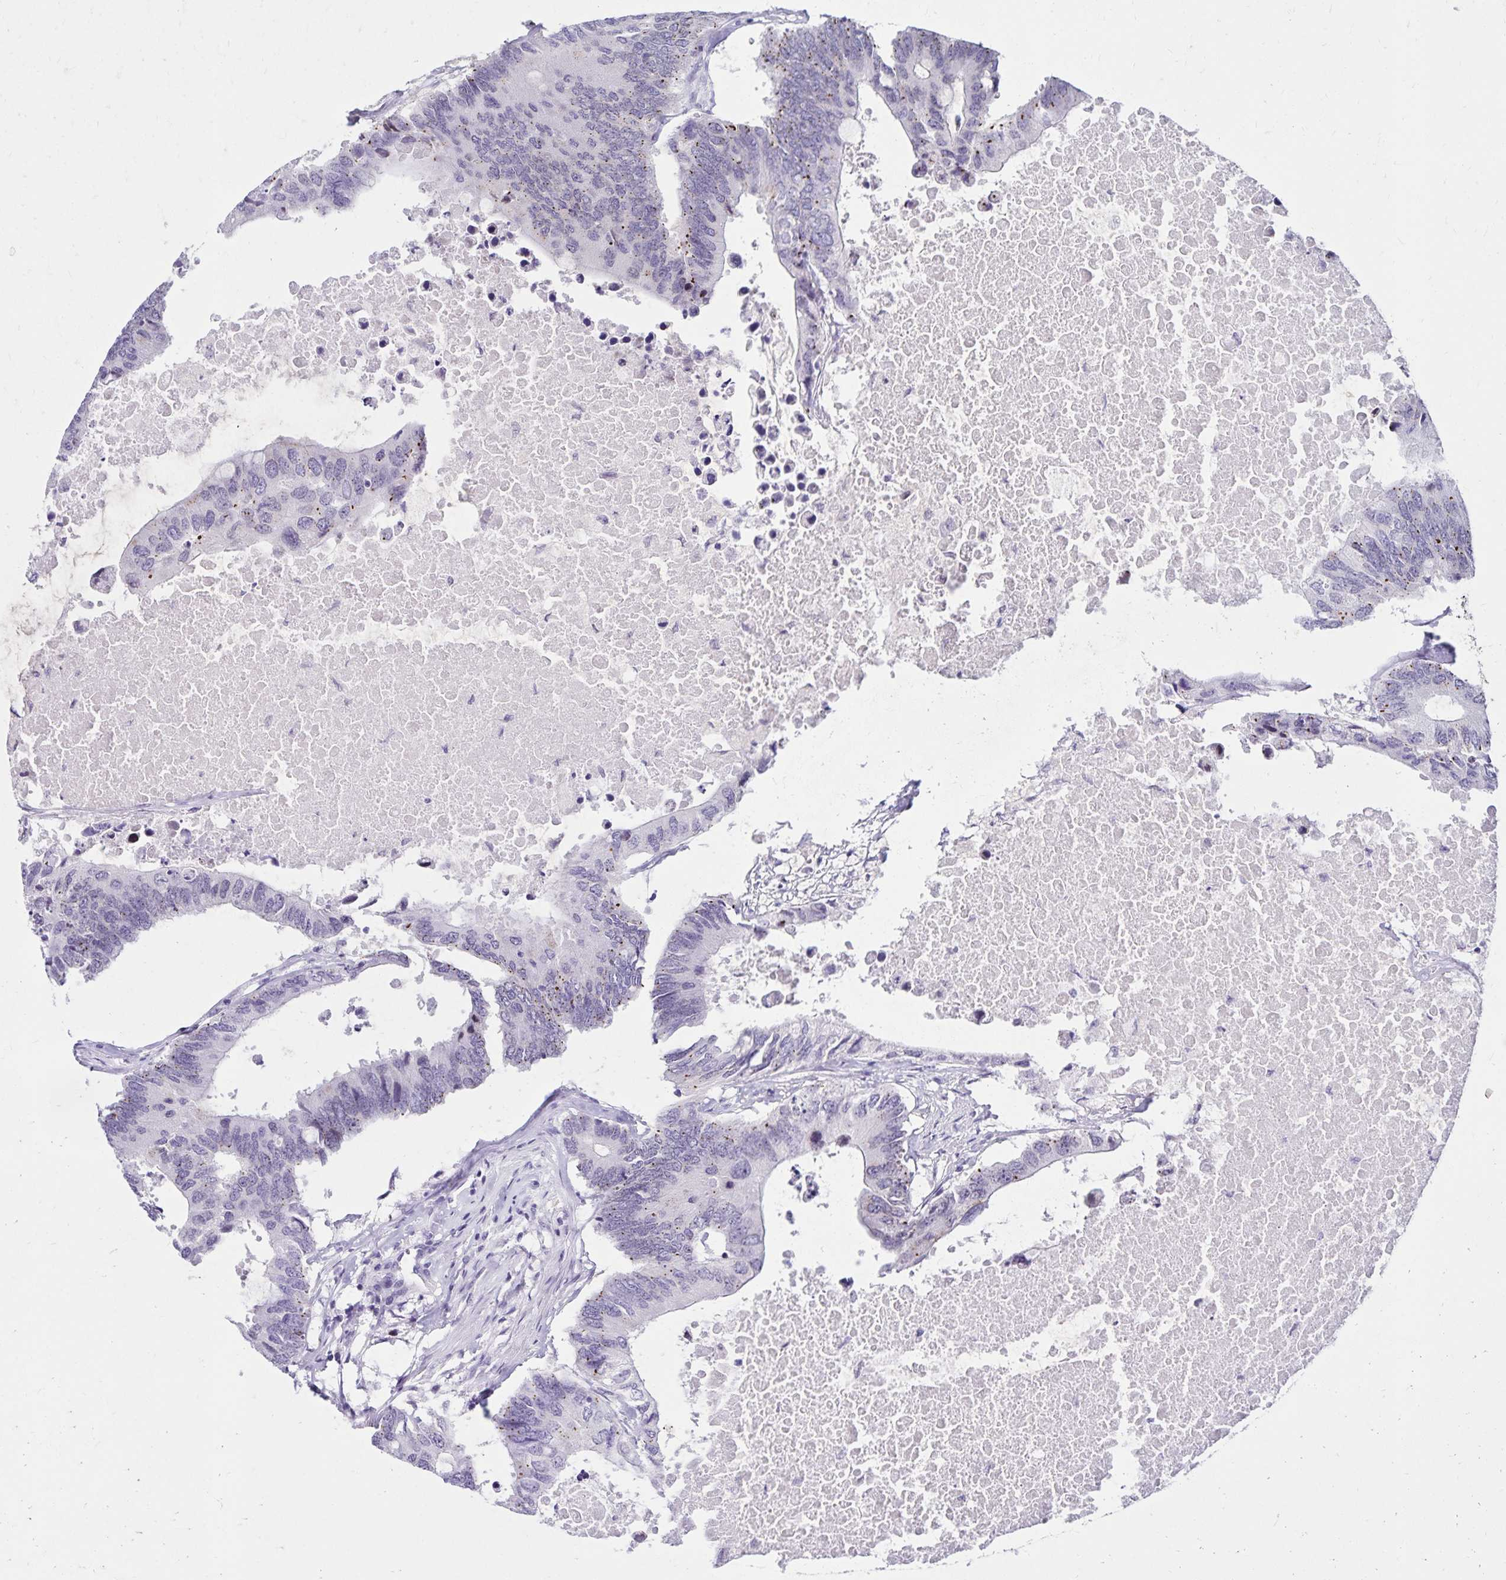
{"staining": {"intensity": "weak", "quantity": "<25%", "location": "cytoplasmic/membranous"}, "tissue": "colorectal cancer", "cell_type": "Tumor cells", "image_type": "cancer", "snomed": [{"axis": "morphology", "description": "Adenocarcinoma, NOS"}, {"axis": "topography", "description": "Colon"}], "caption": "Human colorectal cancer stained for a protein using IHC displays no staining in tumor cells.", "gene": "FAM166C", "patient": {"sex": "male", "age": 71}}